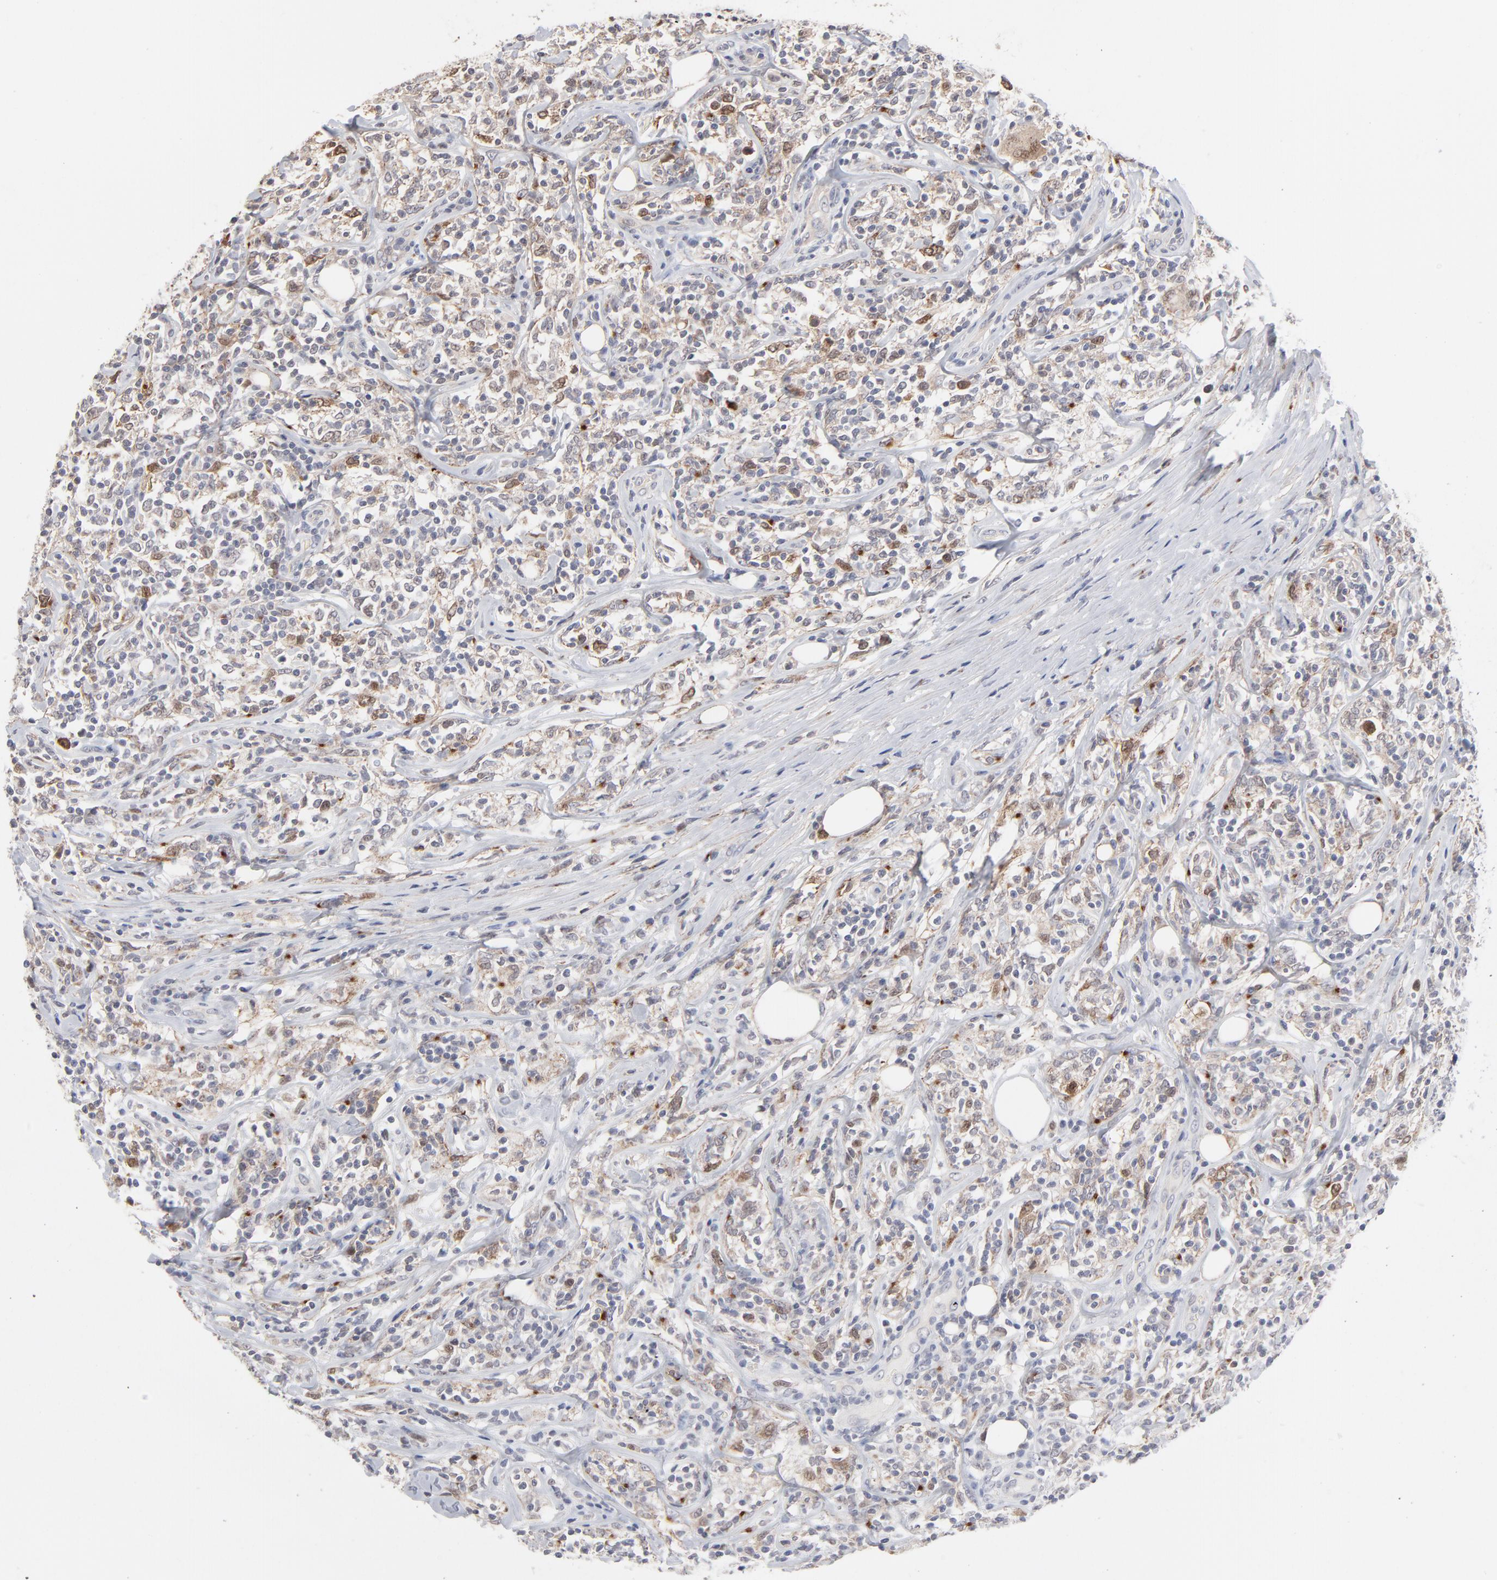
{"staining": {"intensity": "moderate", "quantity": "<25%", "location": "cytoplasmic/membranous"}, "tissue": "lymphoma", "cell_type": "Tumor cells", "image_type": "cancer", "snomed": [{"axis": "morphology", "description": "Malignant lymphoma, non-Hodgkin's type, High grade"}, {"axis": "topography", "description": "Lymph node"}], "caption": "Human lymphoma stained with a brown dye reveals moderate cytoplasmic/membranous positive expression in approximately <25% of tumor cells.", "gene": "AURKA", "patient": {"sex": "female", "age": 84}}